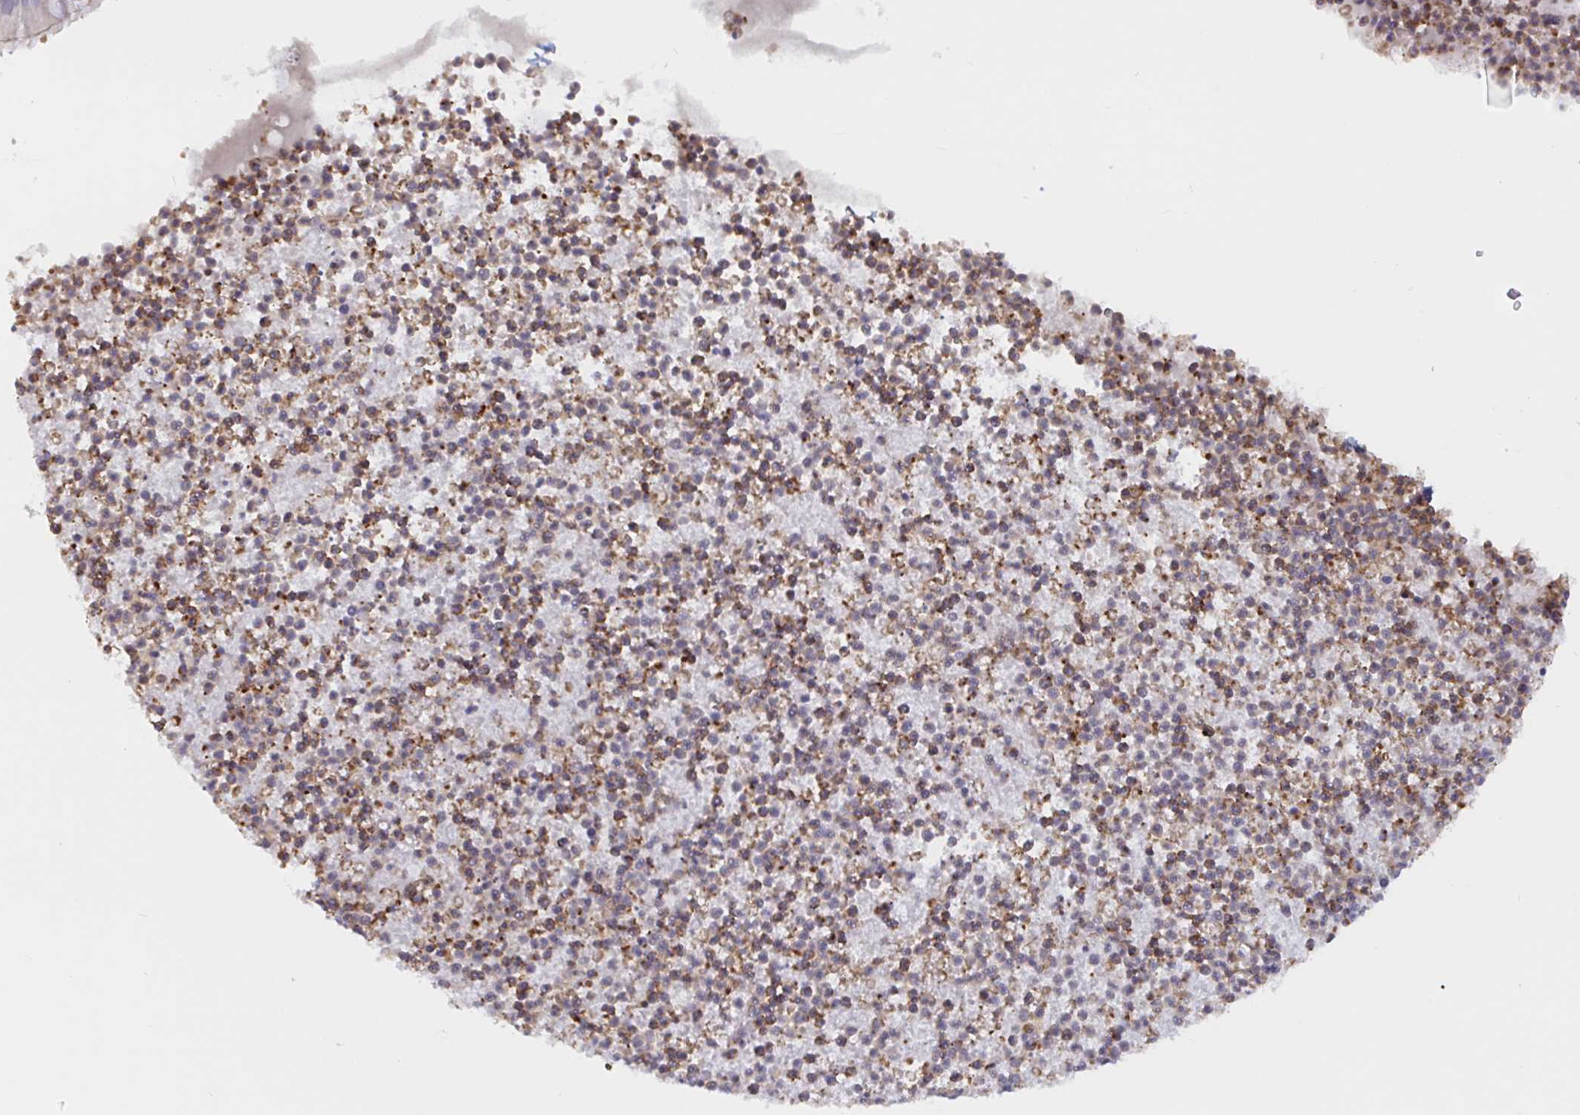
{"staining": {"intensity": "weak", "quantity": "25%-75%", "location": "cytoplasmic/membranous"}, "tissue": "bronchus", "cell_type": "Respiratory epithelial cells", "image_type": "normal", "snomed": [{"axis": "morphology", "description": "Normal tissue, NOS"}, {"axis": "topography", "description": "Cartilage tissue"}, {"axis": "topography", "description": "Bronchus"}], "caption": "Immunohistochemical staining of normal human bronchus shows 25%-75% levels of weak cytoplasmic/membranous protein expression in about 25%-75% of respiratory epithelial cells.", "gene": "SHISA7", "patient": {"sex": "male", "age": 56}}